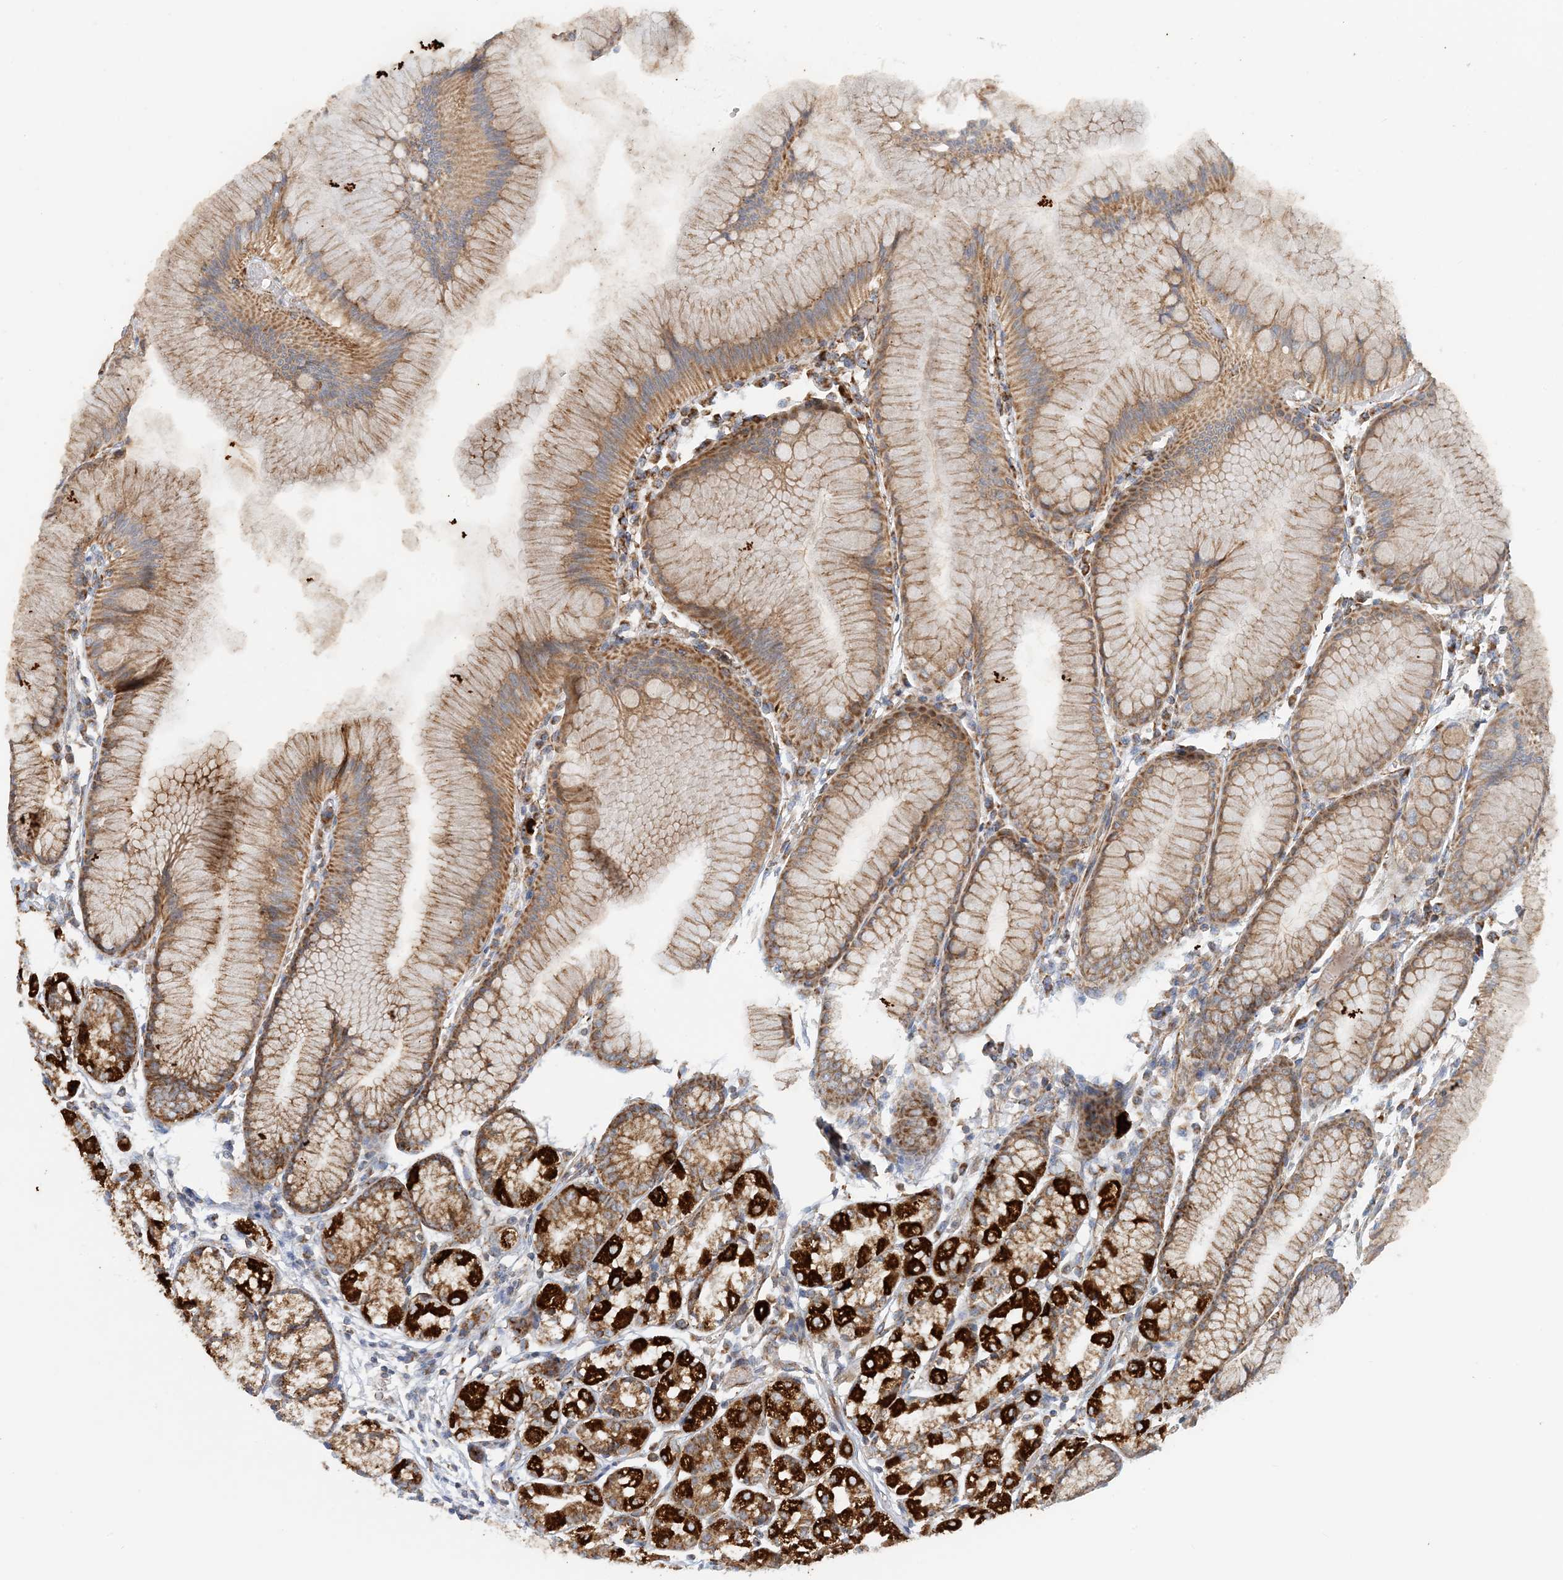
{"staining": {"intensity": "strong", "quantity": ">75%", "location": "cytoplasmic/membranous"}, "tissue": "stomach", "cell_type": "Glandular cells", "image_type": "normal", "snomed": [{"axis": "morphology", "description": "Normal tissue, NOS"}, {"axis": "topography", "description": "Stomach"}], "caption": "DAB (3,3'-diaminobenzidine) immunohistochemical staining of benign human stomach reveals strong cytoplasmic/membranous protein expression in about >75% of glandular cells. Nuclei are stained in blue.", "gene": "COA3", "patient": {"sex": "female", "age": 57}}